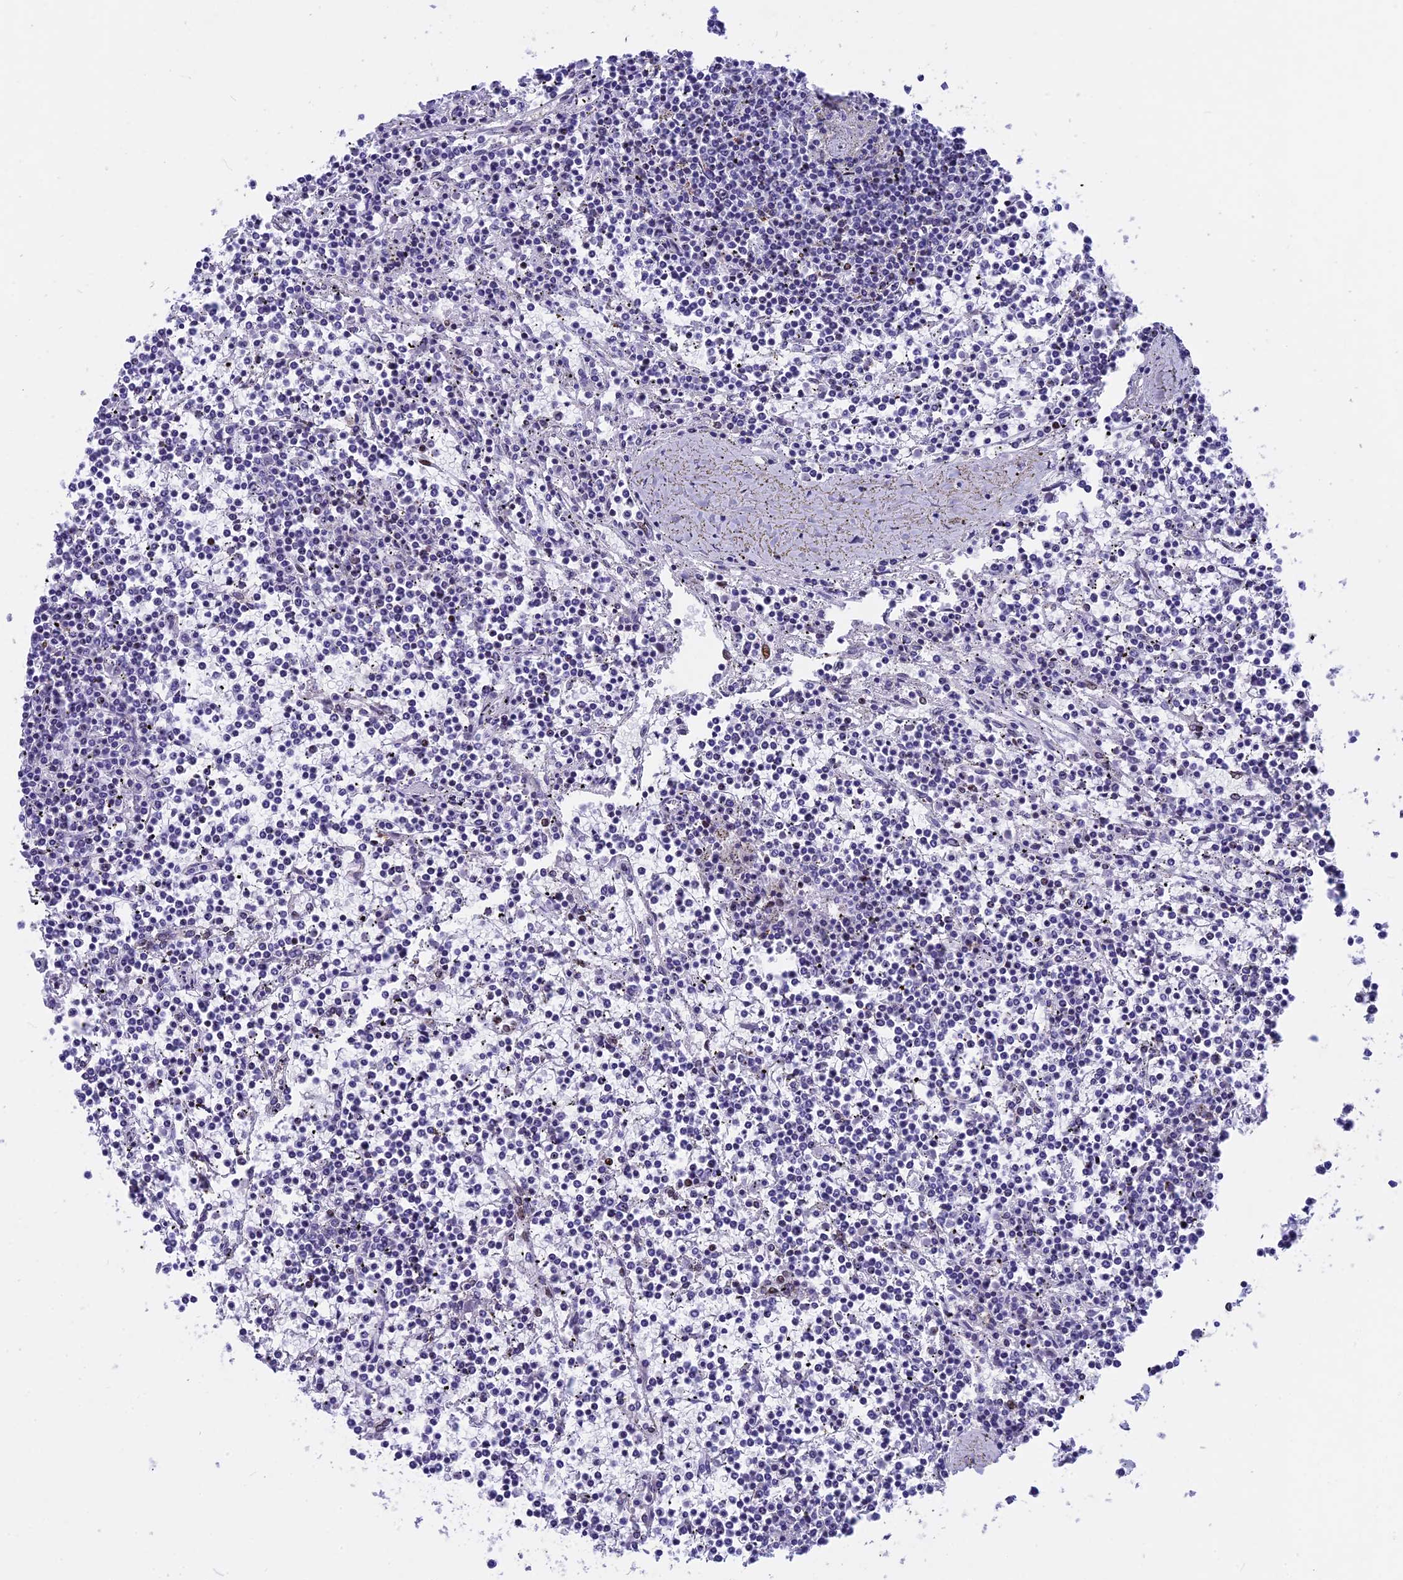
{"staining": {"intensity": "negative", "quantity": "none", "location": "none"}, "tissue": "lymphoma", "cell_type": "Tumor cells", "image_type": "cancer", "snomed": [{"axis": "morphology", "description": "Malignant lymphoma, non-Hodgkin's type, Low grade"}, {"axis": "topography", "description": "Spleen"}], "caption": "Tumor cells show no significant protein positivity in lymphoma.", "gene": "NSA2", "patient": {"sex": "female", "age": 19}}